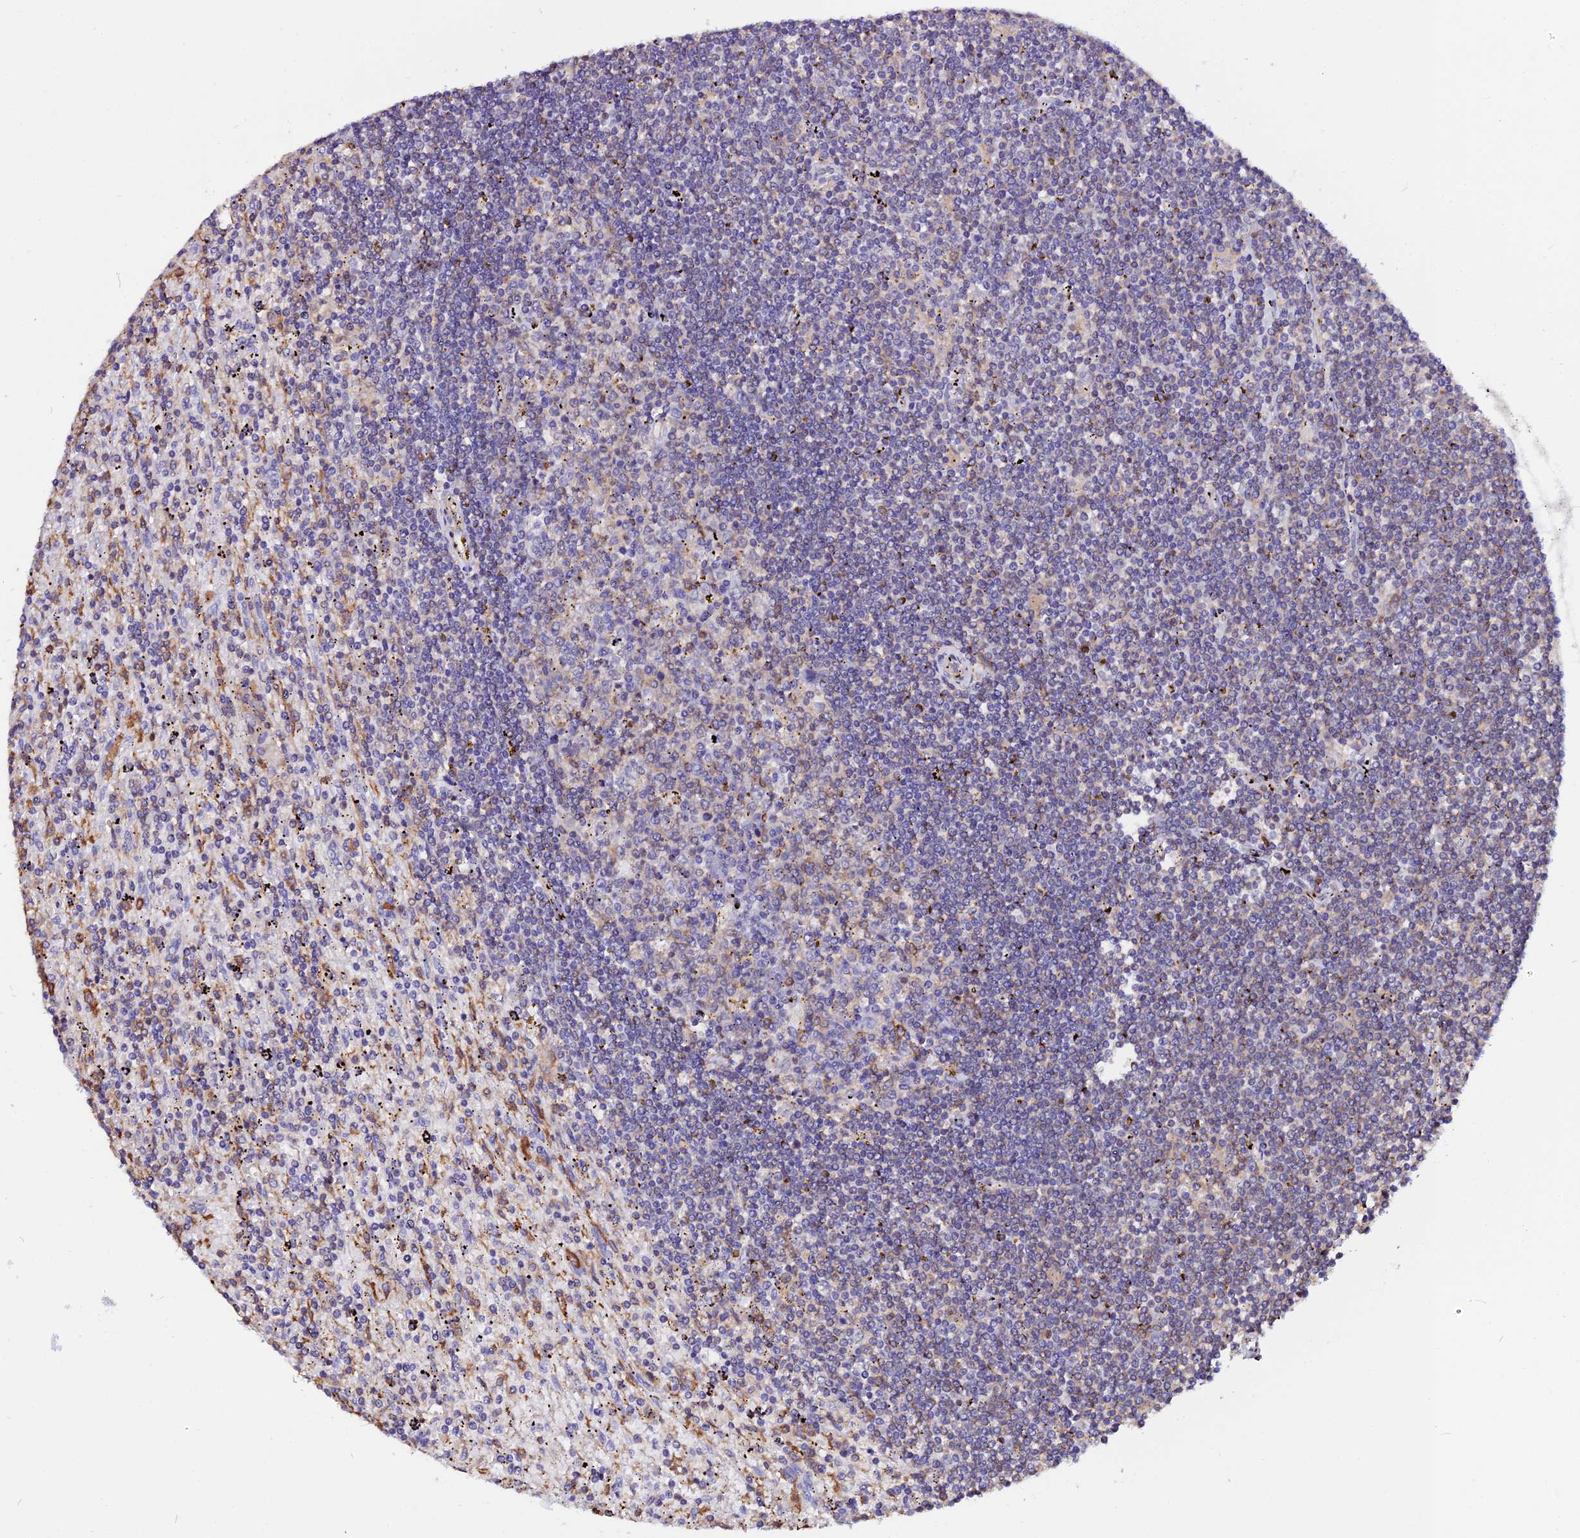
{"staining": {"intensity": "negative", "quantity": "none", "location": "none"}, "tissue": "lymphoma", "cell_type": "Tumor cells", "image_type": "cancer", "snomed": [{"axis": "morphology", "description": "Malignant lymphoma, non-Hodgkin's type, Low grade"}, {"axis": "topography", "description": "Spleen"}], "caption": "This is a histopathology image of immunohistochemistry (IHC) staining of malignant lymphoma, non-Hodgkin's type (low-grade), which shows no positivity in tumor cells.", "gene": "USP17L15", "patient": {"sex": "male", "age": 76}}